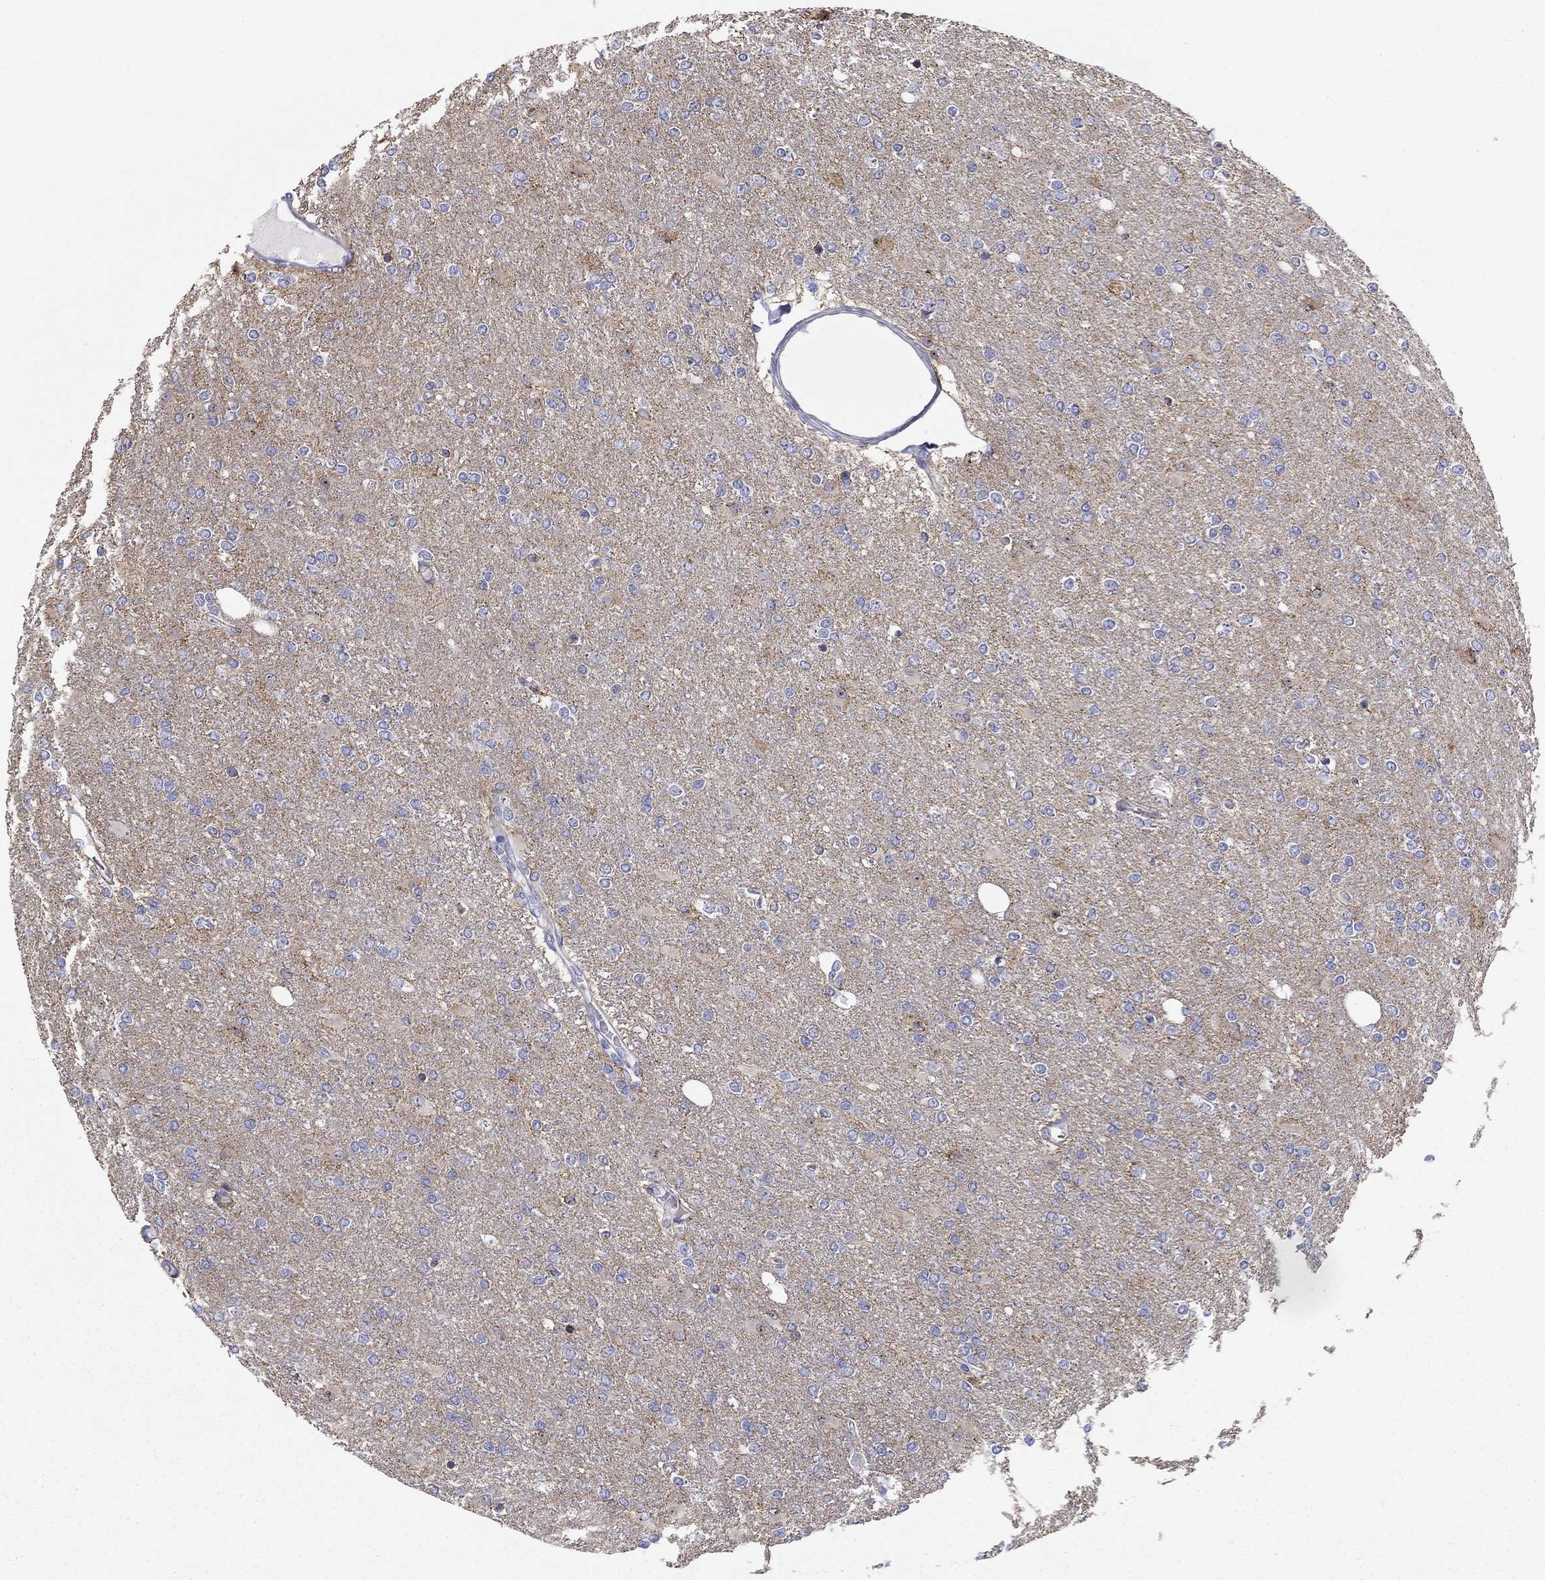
{"staining": {"intensity": "weak", "quantity": "<25%", "location": "cytoplasmic/membranous"}, "tissue": "glioma", "cell_type": "Tumor cells", "image_type": "cancer", "snomed": [{"axis": "morphology", "description": "Glioma, malignant, High grade"}, {"axis": "topography", "description": "Cerebral cortex"}], "caption": "High power microscopy photomicrograph of an IHC photomicrograph of malignant glioma (high-grade), revealing no significant positivity in tumor cells. (DAB immunohistochemistry, high magnification).", "gene": "SEPTIN3", "patient": {"sex": "male", "age": 70}}